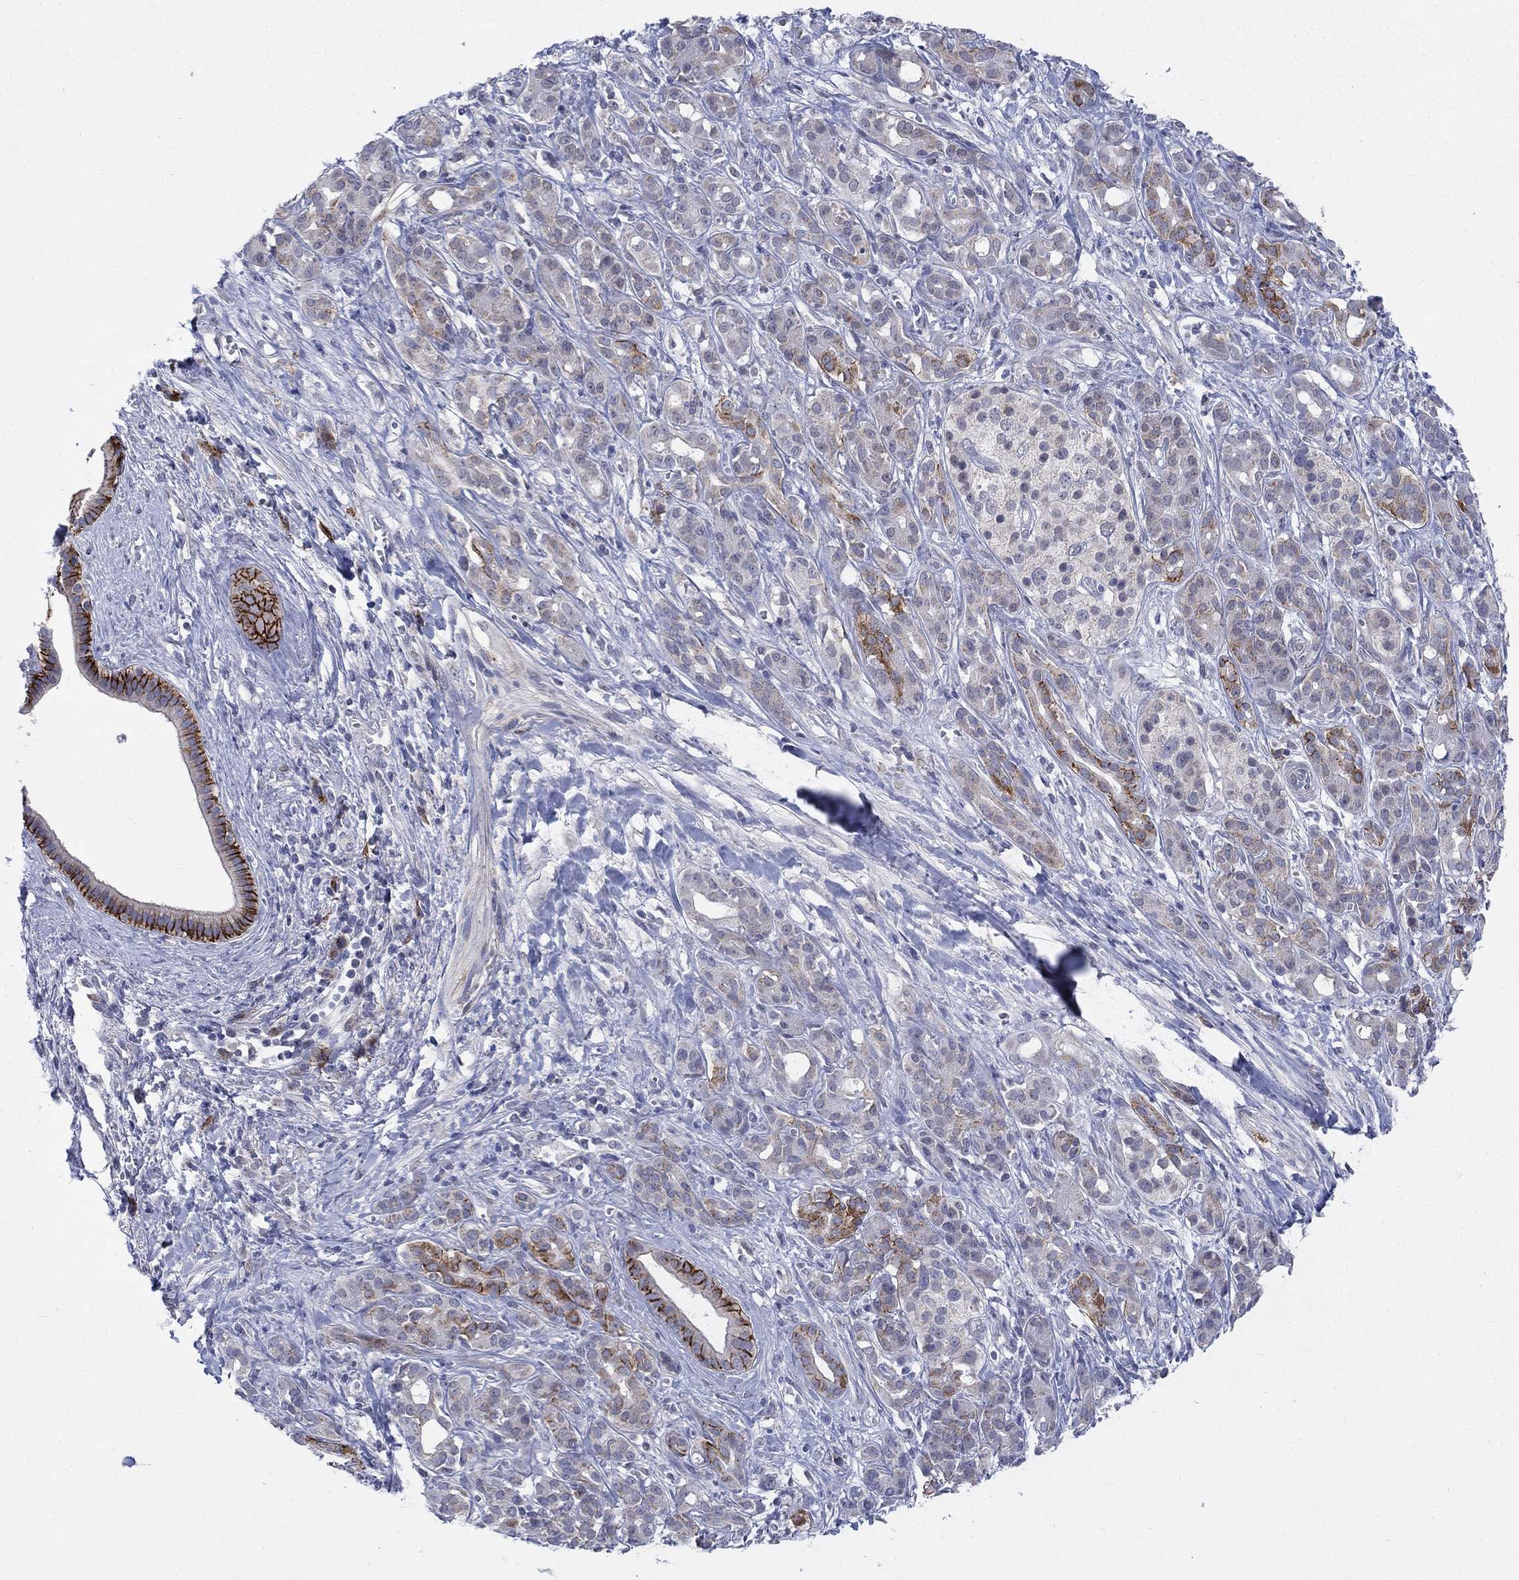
{"staining": {"intensity": "strong", "quantity": "<25%", "location": "cytoplasmic/membranous"}, "tissue": "pancreatic cancer", "cell_type": "Tumor cells", "image_type": "cancer", "snomed": [{"axis": "morphology", "description": "Adenocarcinoma, NOS"}, {"axis": "topography", "description": "Pancreas"}], "caption": "DAB (3,3'-diaminobenzidine) immunohistochemical staining of human adenocarcinoma (pancreatic) demonstrates strong cytoplasmic/membranous protein positivity in approximately <25% of tumor cells. The protein of interest is shown in brown color, while the nuclei are stained blue.", "gene": "SDC1", "patient": {"sex": "male", "age": 61}}